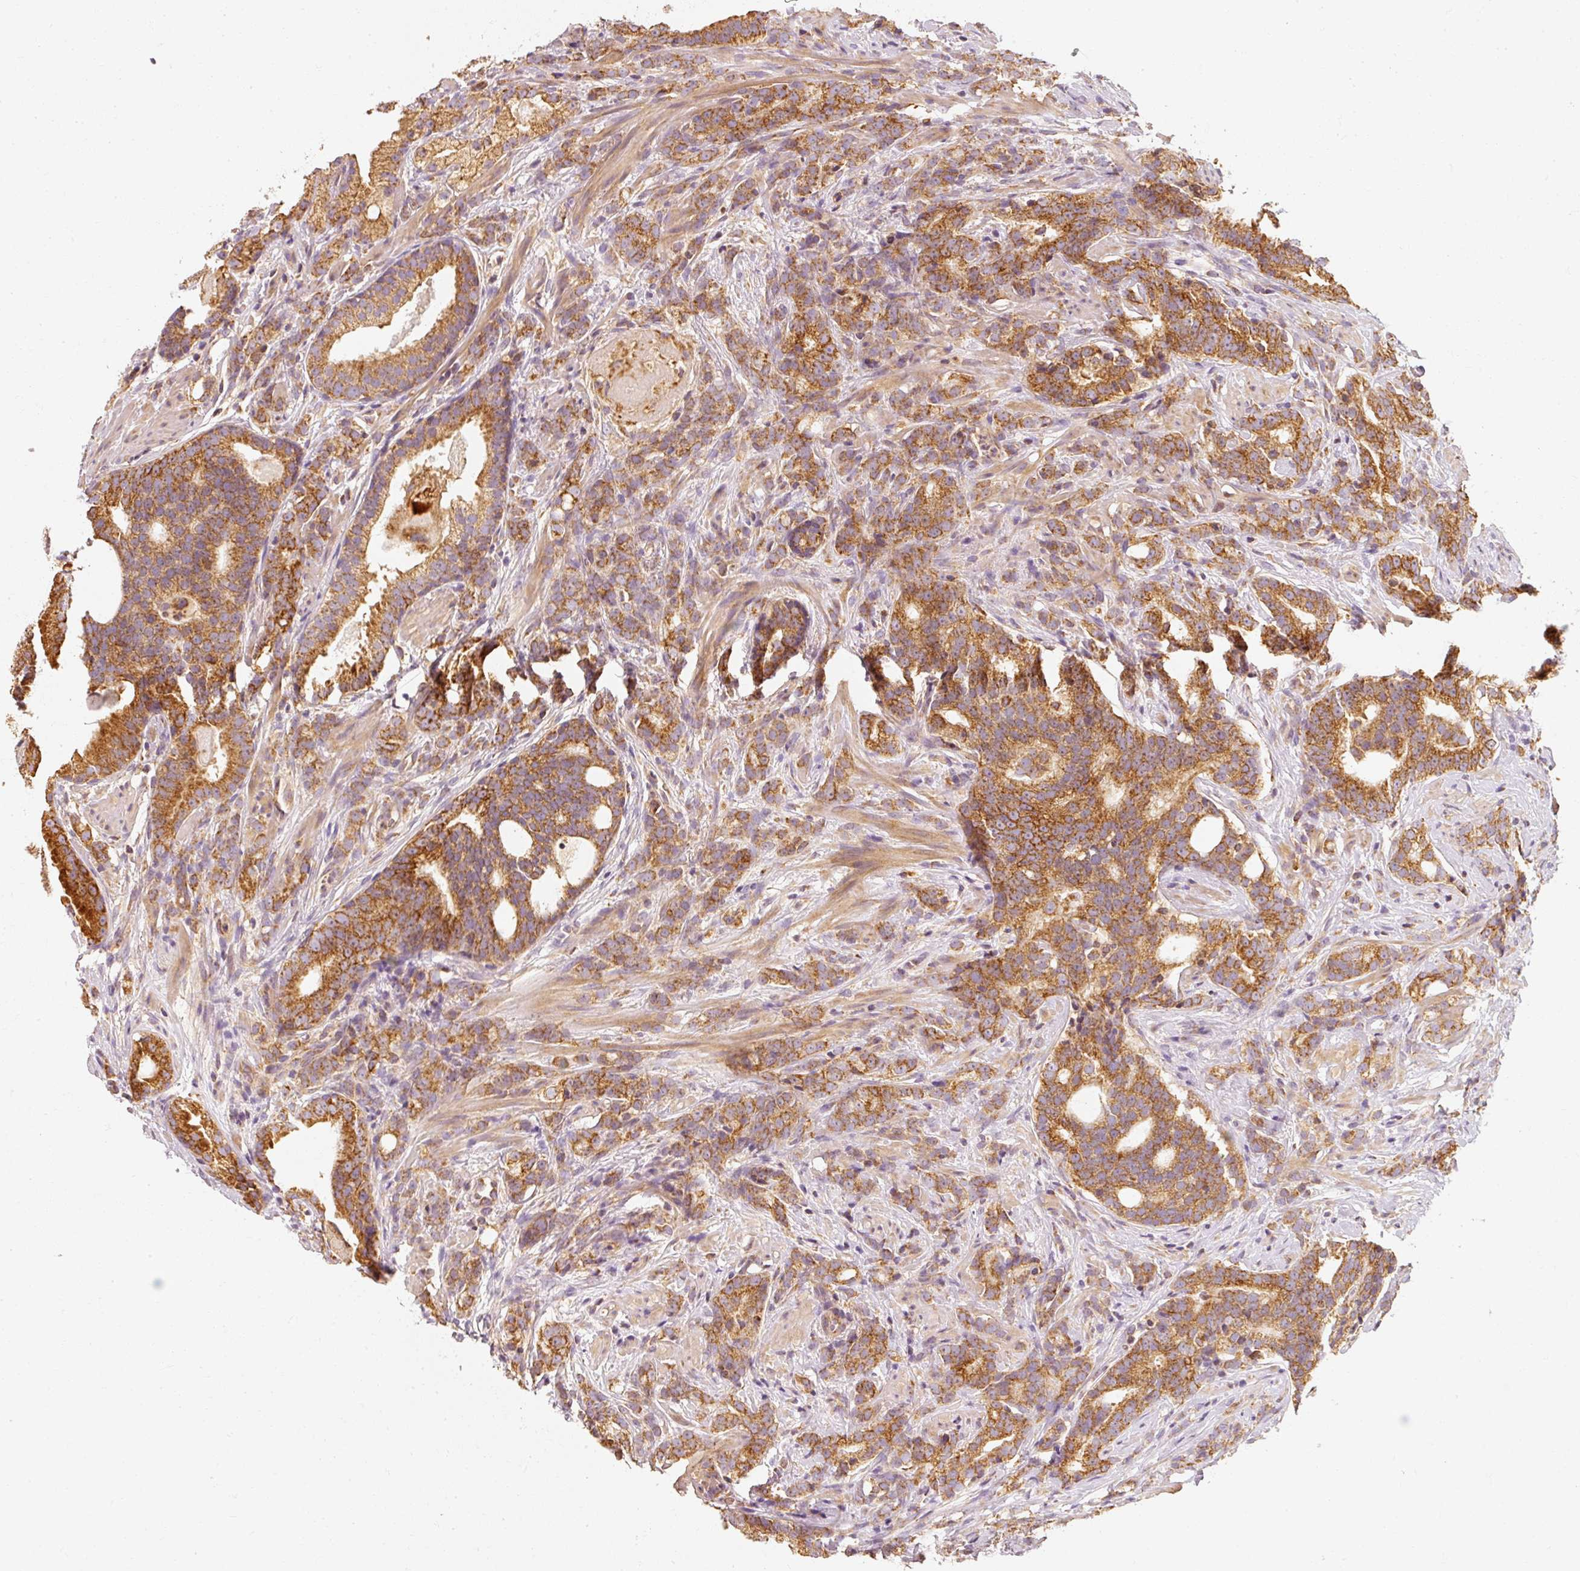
{"staining": {"intensity": "strong", "quantity": ">75%", "location": "cytoplasmic/membranous"}, "tissue": "prostate cancer", "cell_type": "Tumor cells", "image_type": "cancer", "snomed": [{"axis": "morphology", "description": "Adenocarcinoma, High grade"}, {"axis": "topography", "description": "Prostate"}], "caption": "An image showing strong cytoplasmic/membranous expression in about >75% of tumor cells in prostate high-grade adenocarcinoma, as visualized by brown immunohistochemical staining.", "gene": "TOMM40", "patient": {"sex": "male", "age": 64}}